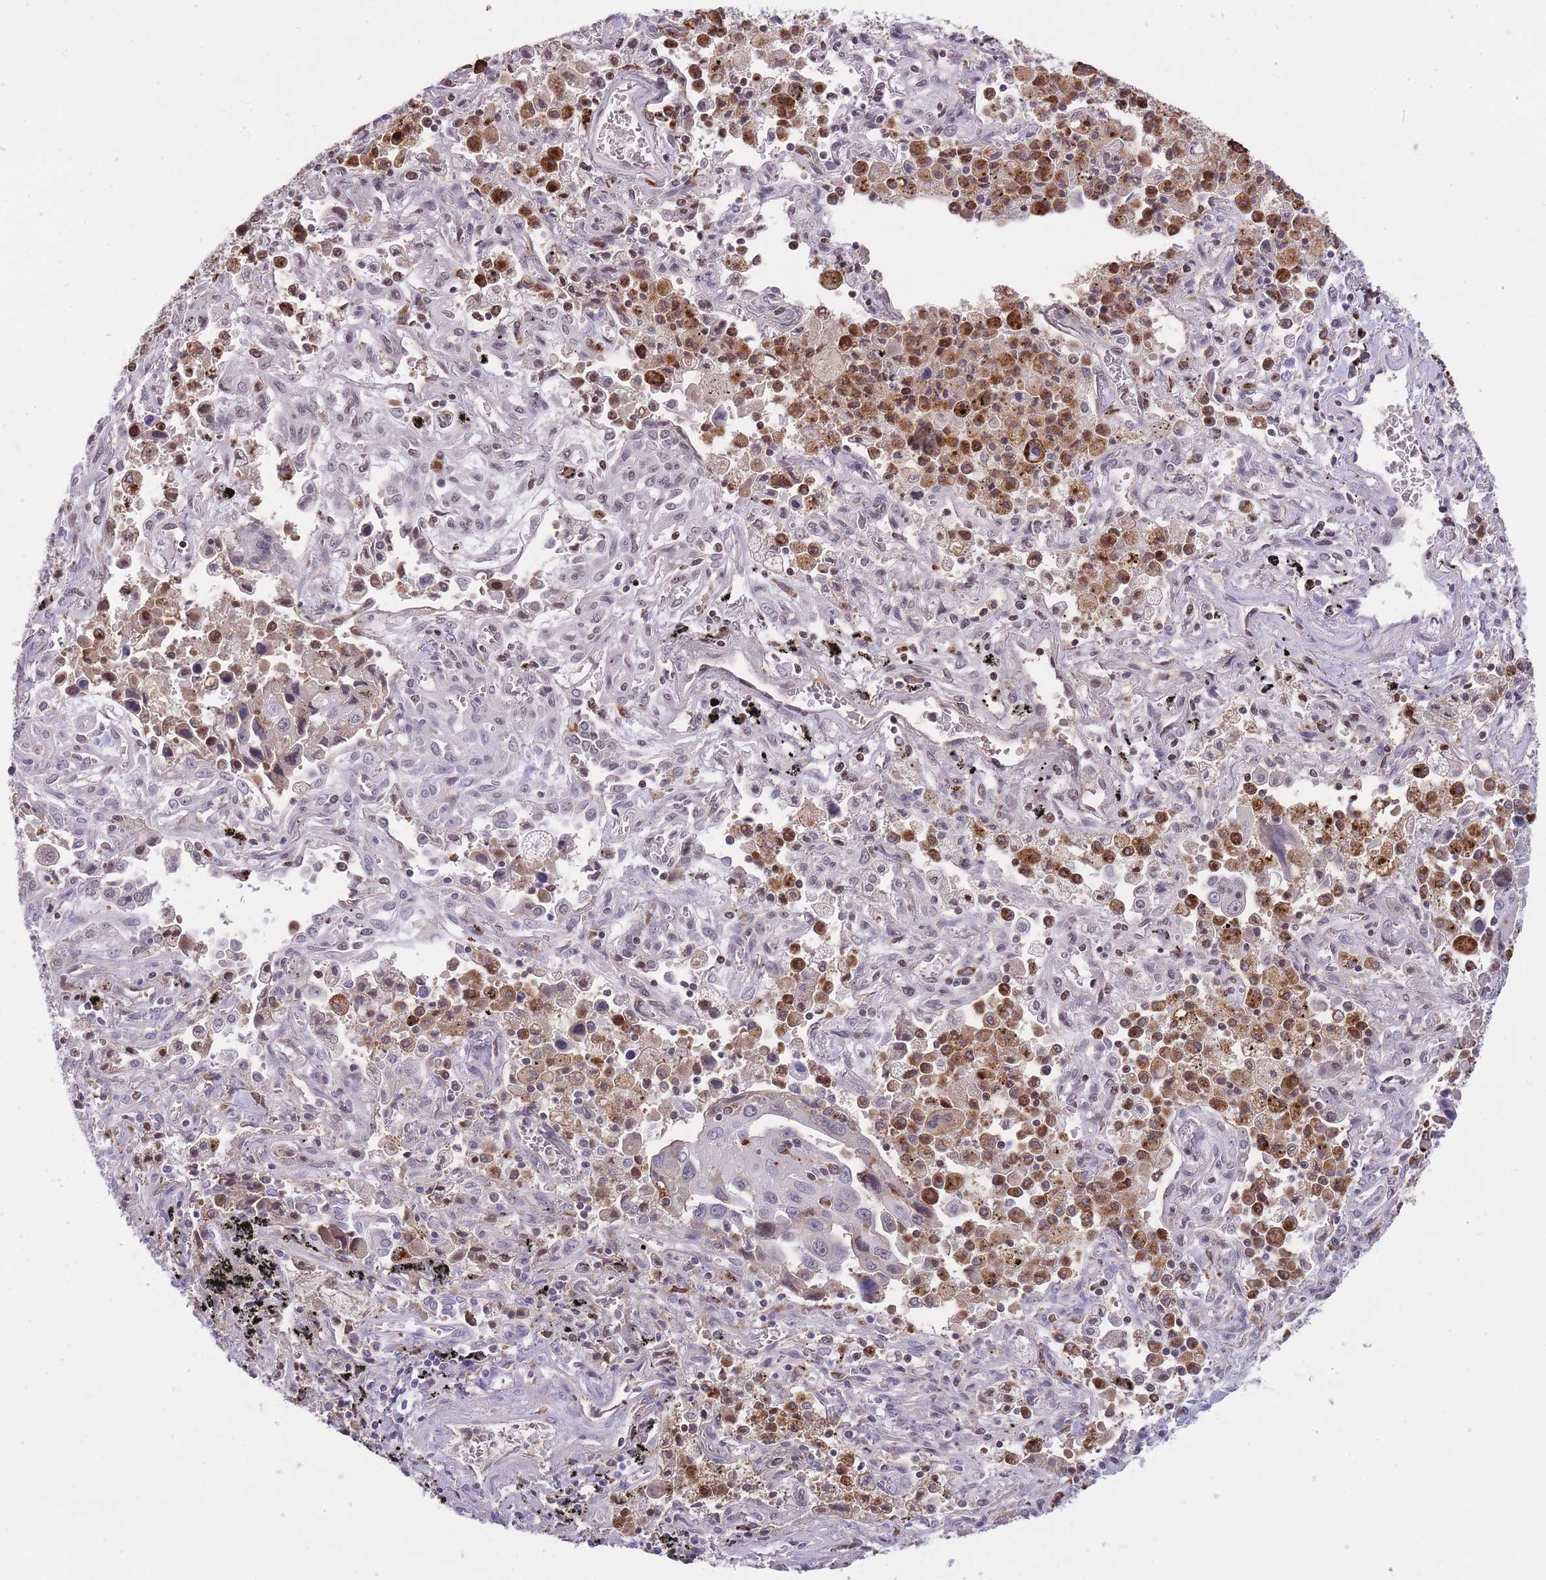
{"staining": {"intensity": "weak", "quantity": "<25%", "location": "cytoplasmic/membranous"}, "tissue": "lung cancer", "cell_type": "Tumor cells", "image_type": "cancer", "snomed": [{"axis": "morphology", "description": "Adenocarcinoma, NOS"}, {"axis": "topography", "description": "Lung"}], "caption": "Image shows no protein expression in tumor cells of lung cancer (adenocarcinoma) tissue.", "gene": "GNAT1", "patient": {"sex": "male", "age": 66}}